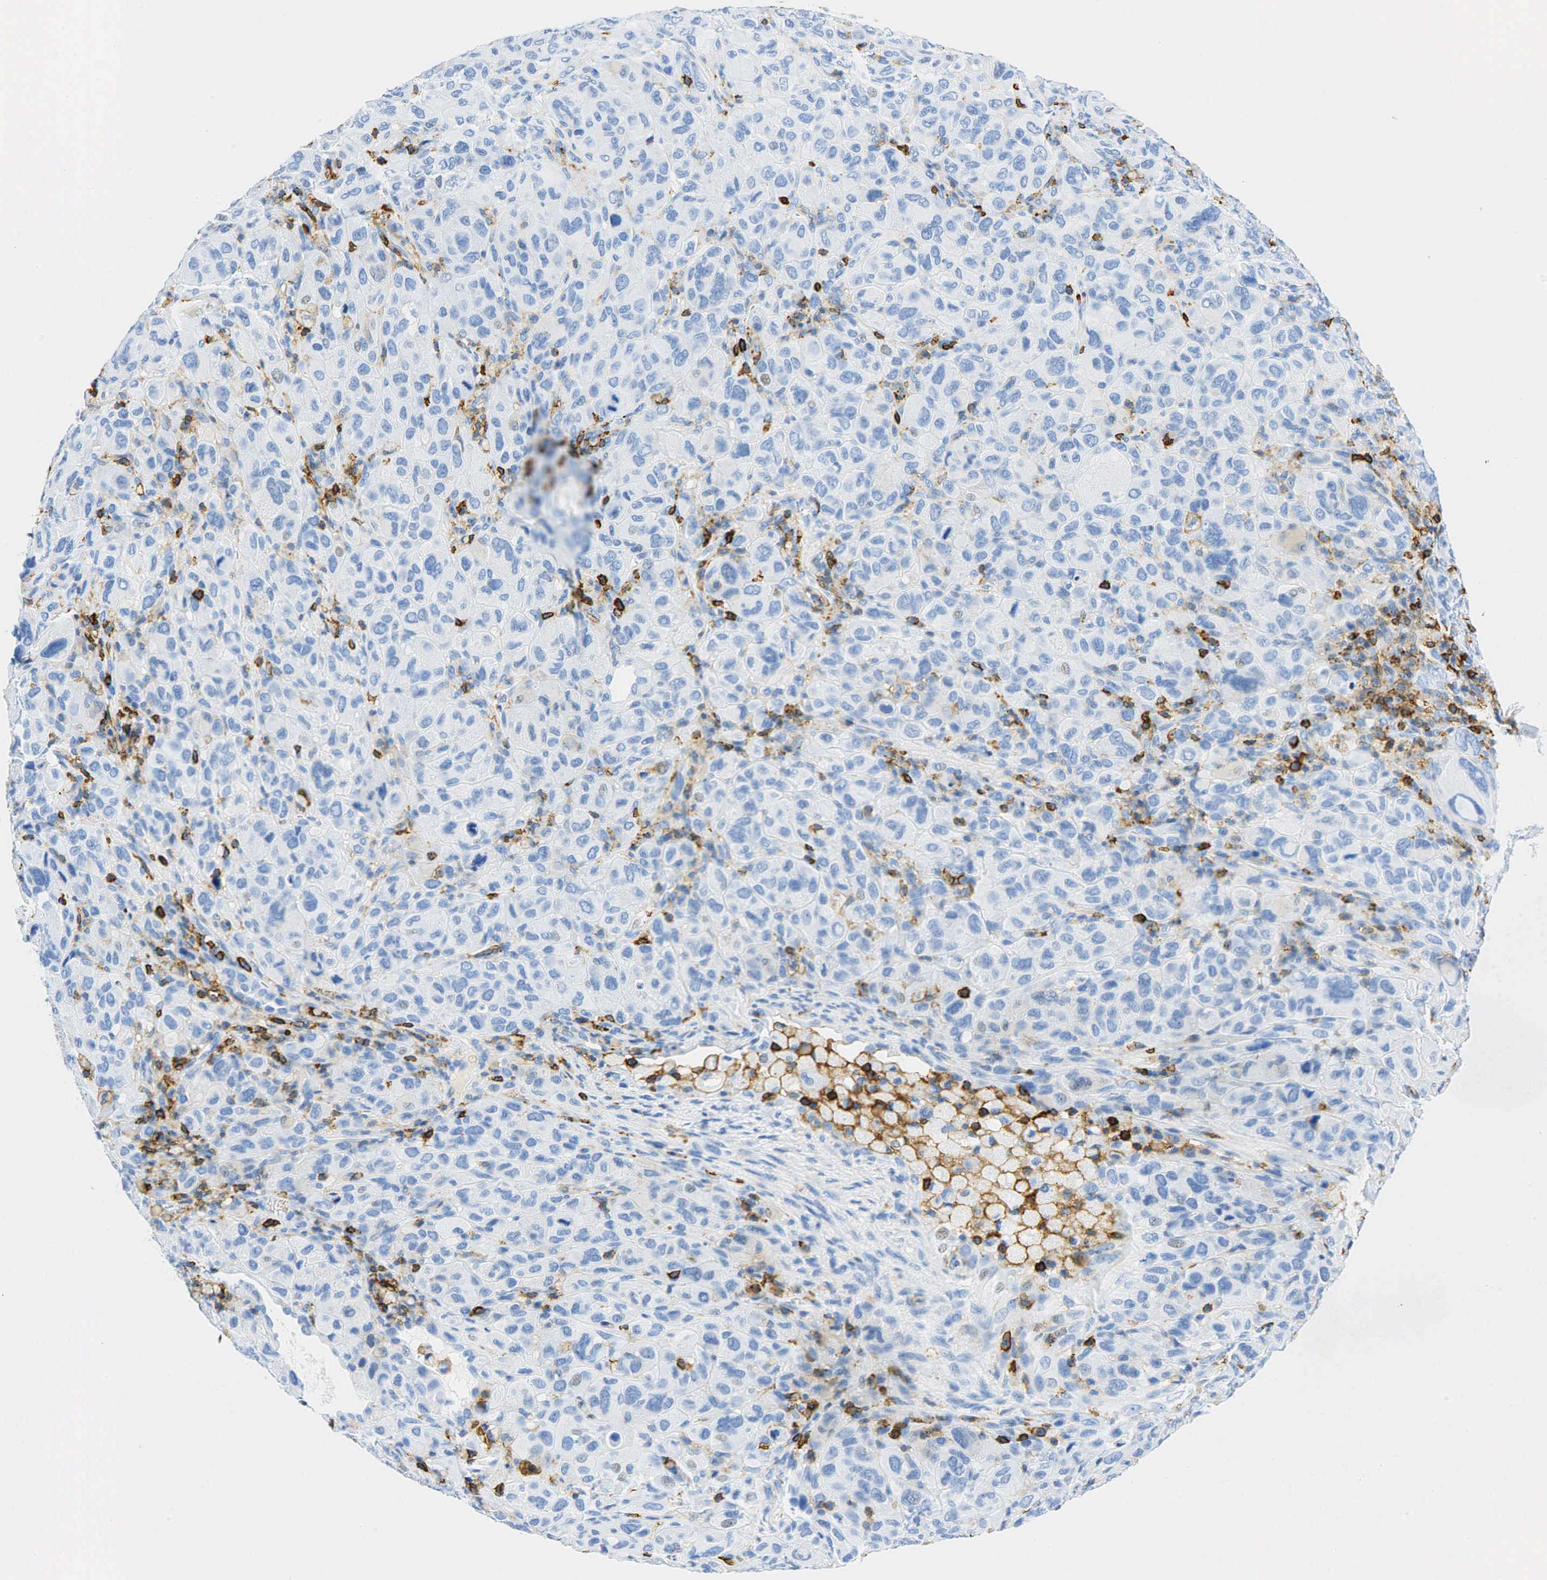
{"staining": {"intensity": "negative", "quantity": "none", "location": "none"}, "tissue": "melanoma", "cell_type": "Tumor cells", "image_type": "cancer", "snomed": [{"axis": "morphology", "description": "Malignant melanoma, Metastatic site"}, {"axis": "topography", "description": "Skin"}], "caption": "Photomicrograph shows no protein expression in tumor cells of melanoma tissue.", "gene": "PTPRC", "patient": {"sex": "male", "age": 32}}